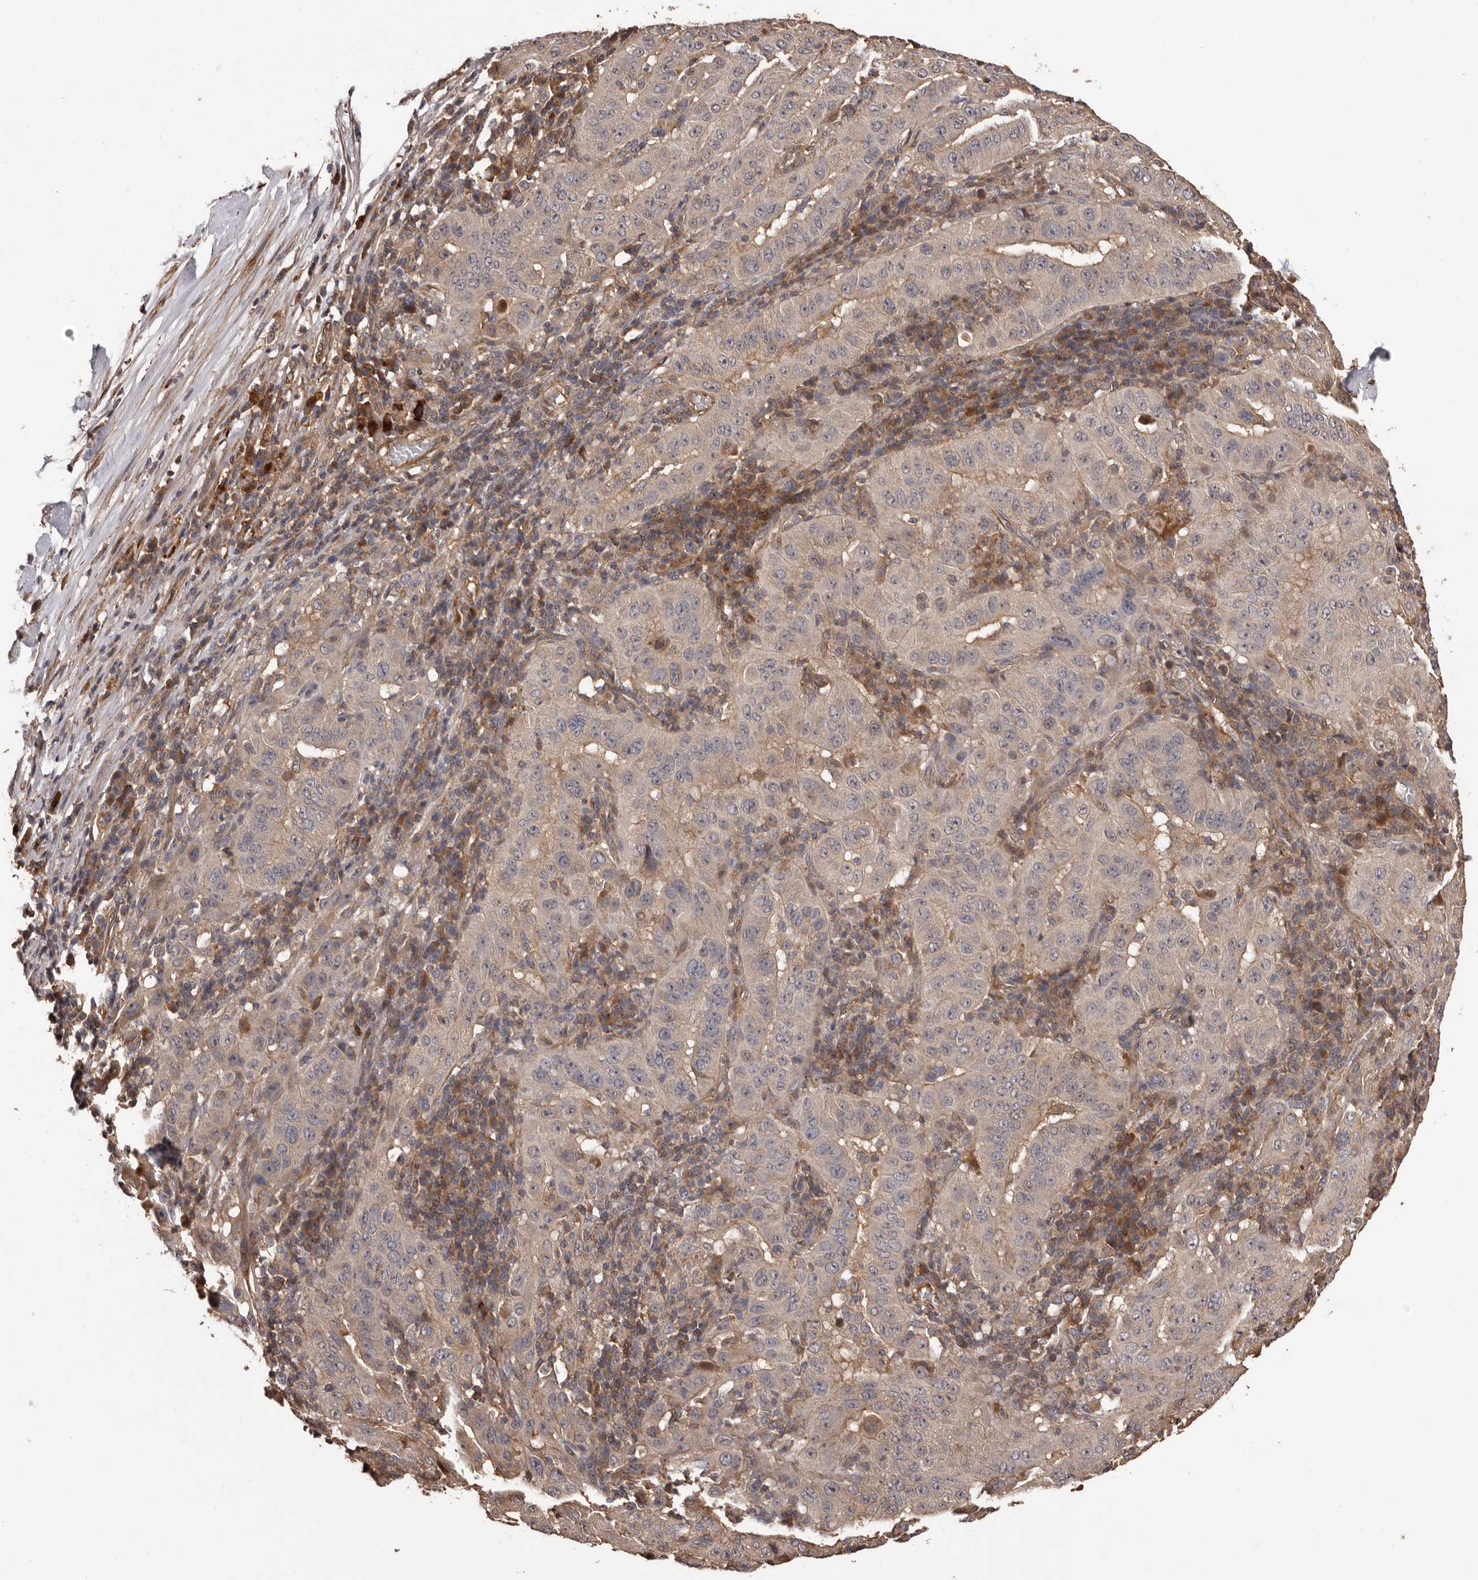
{"staining": {"intensity": "weak", "quantity": "25%-75%", "location": "cytoplasmic/membranous"}, "tissue": "pancreatic cancer", "cell_type": "Tumor cells", "image_type": "cancer", "snomed": [{"axis": "morphology", "description": "Adenocarcinoma, NOS"}, {"axis": "topography", "description": "Pancreas"}], "caption": "A brown stain labels weak cytoplasmic/membranous staining of a protein in human adenocarcinoma (pancreatic) tumor cells.", "gene": "ADAMTS2", "patient": {"sex": "male", "age": 63}}